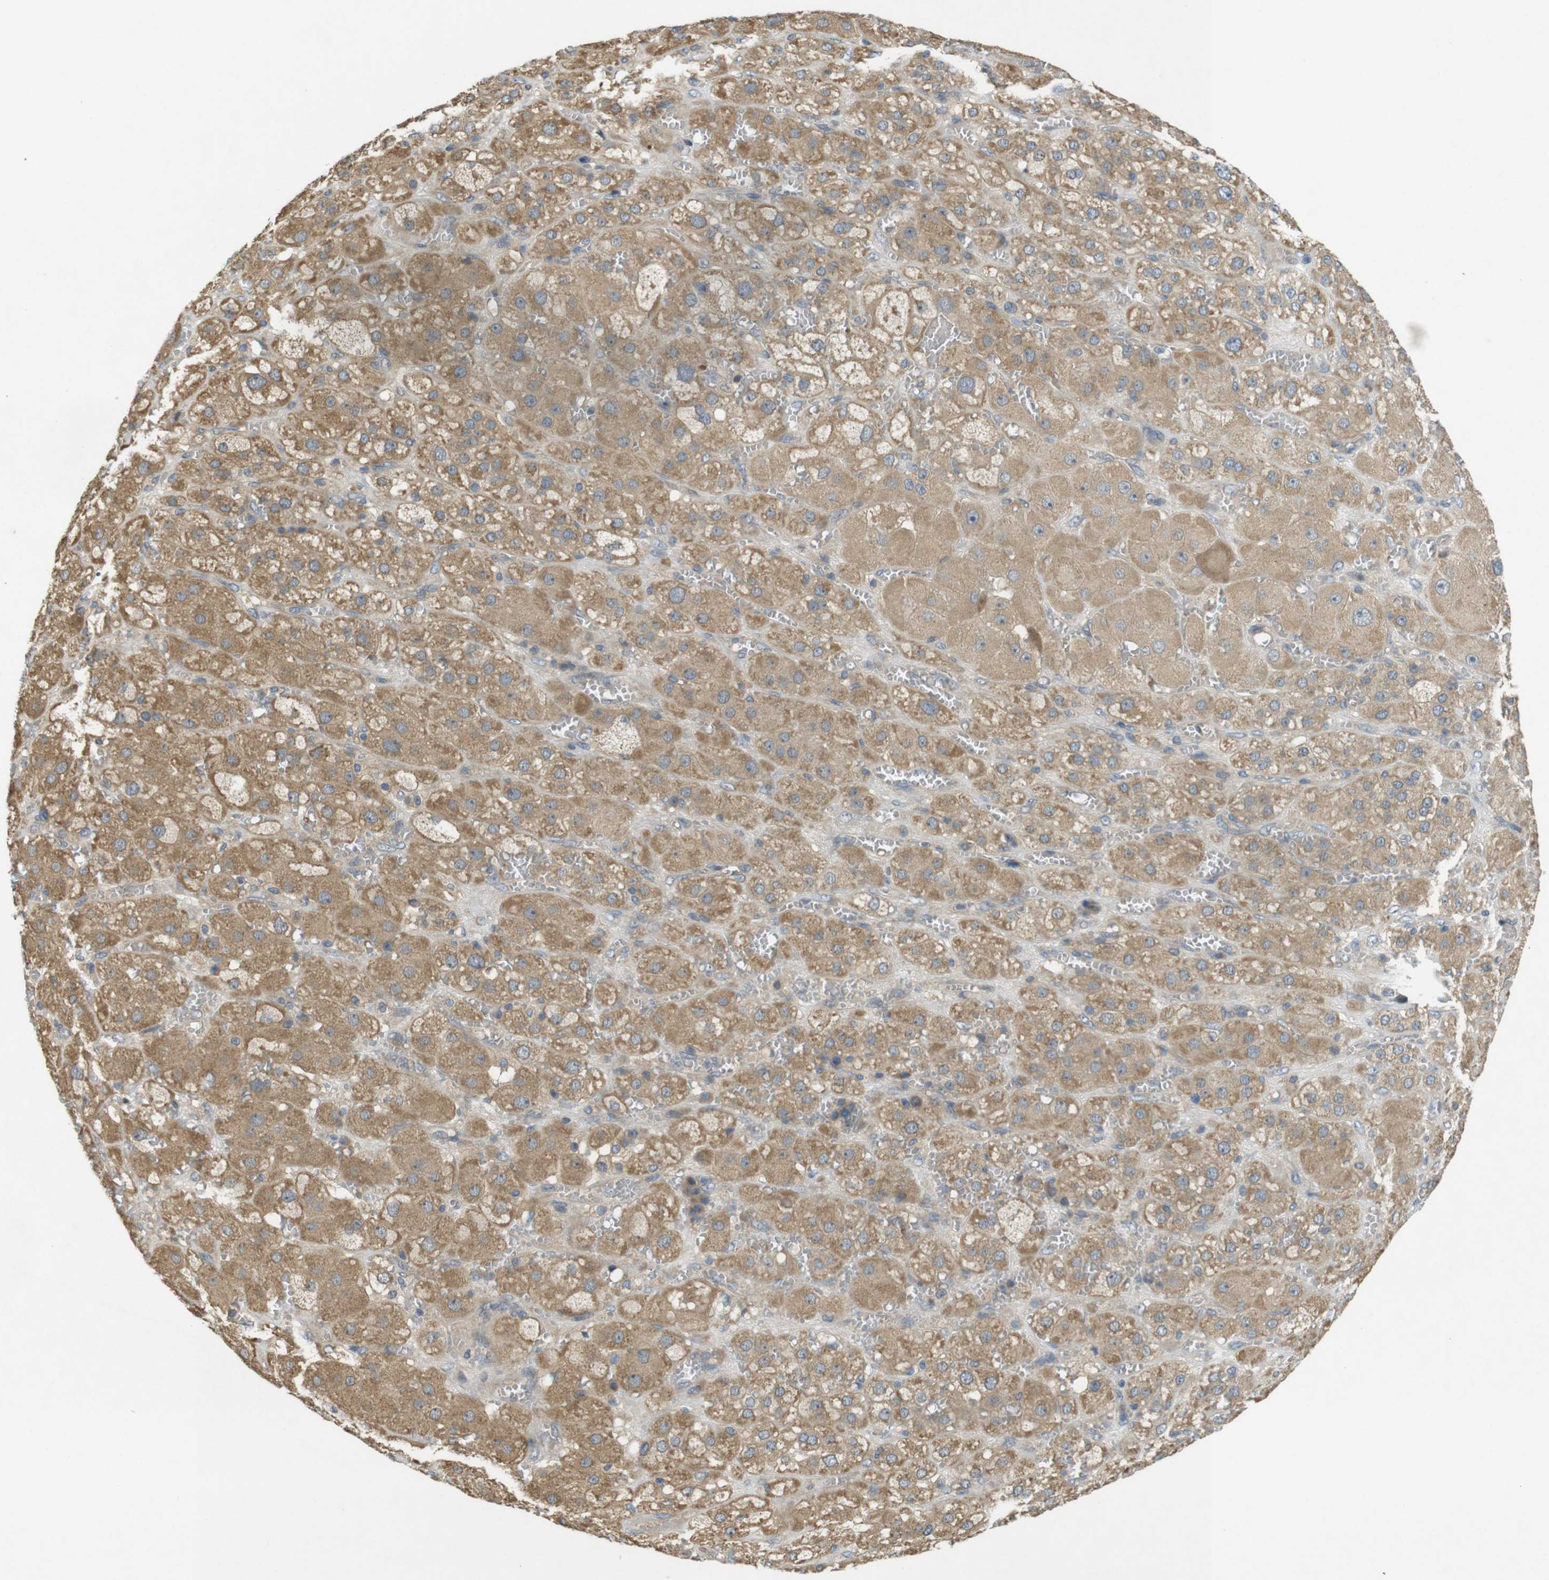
{"staining": {"intensity": "moderate", "quantity": ">75%", "location": "cytoplasmic/membranous"}, "tissue": "adrenal gland", "cell_type": "Glandular cells", "image_type": "normal", "snomed": [{"axis": "morphology", "description": "Normal tissue, NOS"}, {"axis": "topography", "description": "Adrenal gland"}], "caption": "The photomicrograph reveals staining of benign adrenal gland, revealing moderate cytoplasmic/membranous protein positivity (brown color) within glandular cells.", "gene": "CLTC", "patient": {"sex": "female", "age": 47}}